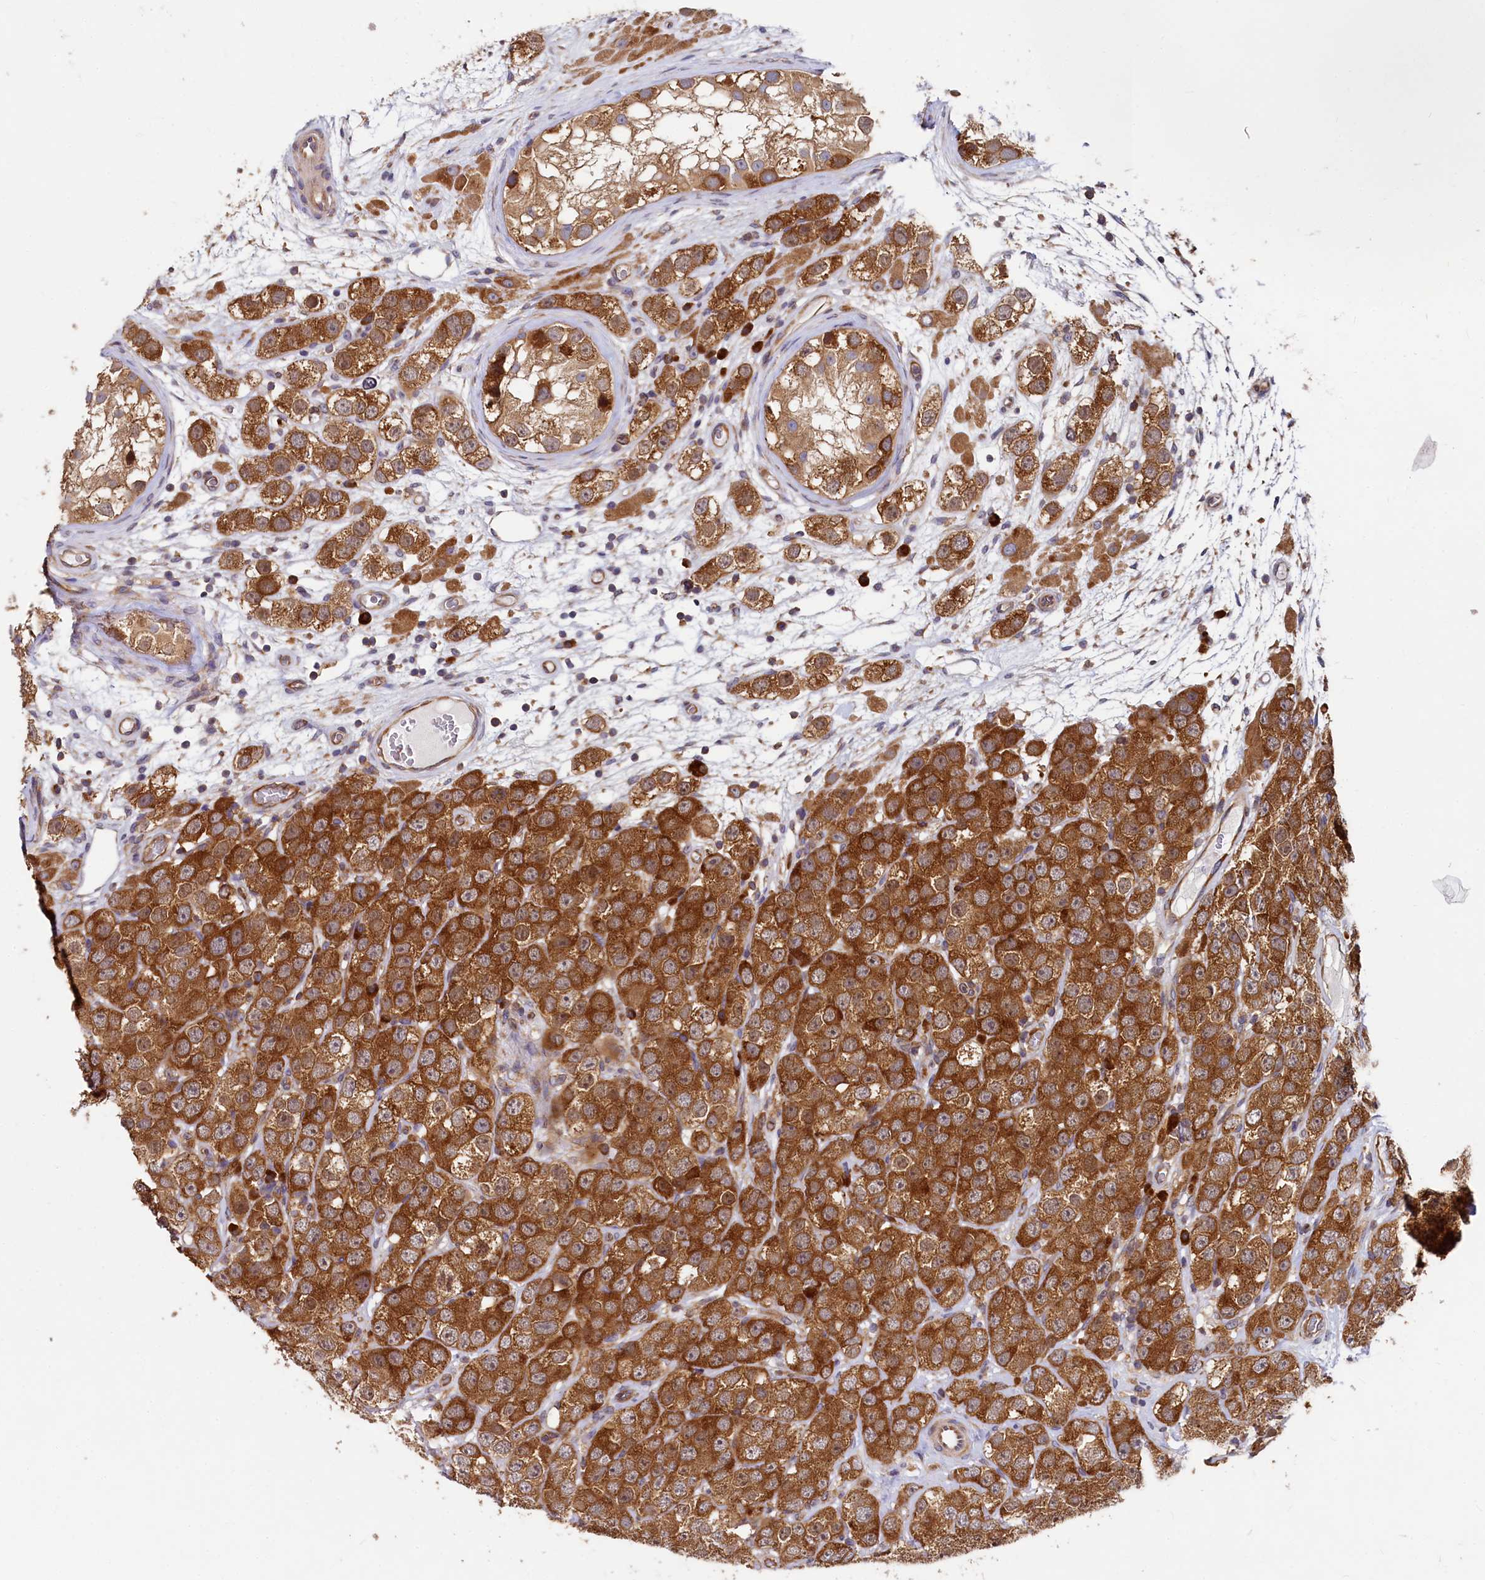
{"staining": {"intensity": "strong", "quantity": ">75%", "location": "cytoplasmic/membranous"}, "tissue": "testis cancer", "cell_type": "Tumor cells", "image_type": "cancer", "snomed": [{"axis": "morphology", "description": "Seminoma, NOS"}, {"axis": "topography", "description": "Testis"}], "caption": "Human testis cancer stained with a protein marker demonstrates strong staining in tumor cells.", "gene": "EIF2B2", "patient": {"sex": "male", "age": 28}}